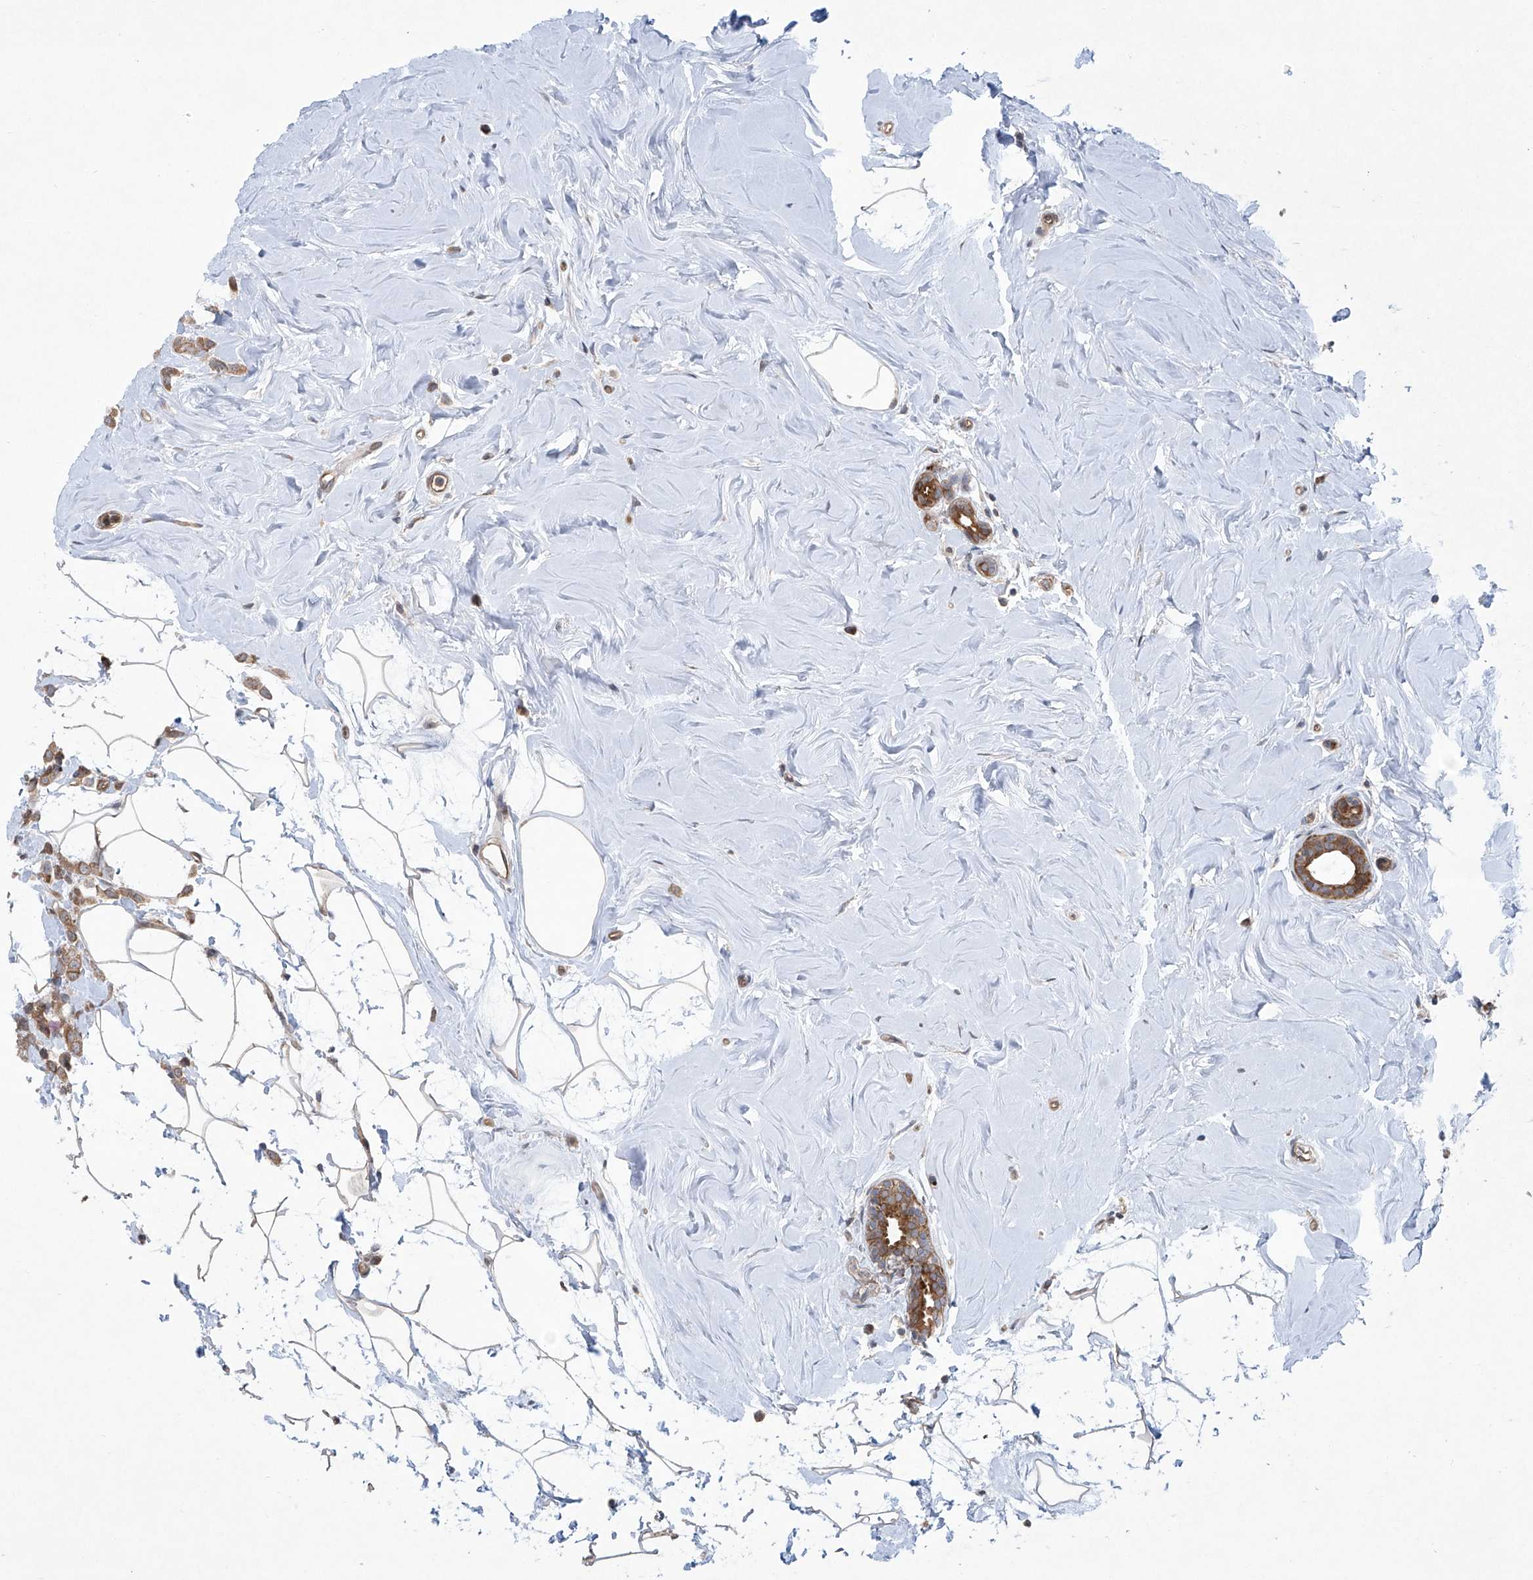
{"staining": {"intensity": "moderate", "quantity": ">75%", "location": "cytoplasmic/membranous"}, "tissue": "breast cancer", "cell_type": "Tumor cells", "image_type": "cancer", "snomed": [{"axis": "morphology", "description": "Lobular carcinoma"}, {"axis": "topography", "description": "Breast"}], "caption": "The immunohistochemical stain shows moderate cytoplasmic/membranous staining in tumor cells of breast cancer (lobular carcinoma) tissue.", "gene": "KLC4", "patient": {"sex": "female", "age": 47}}